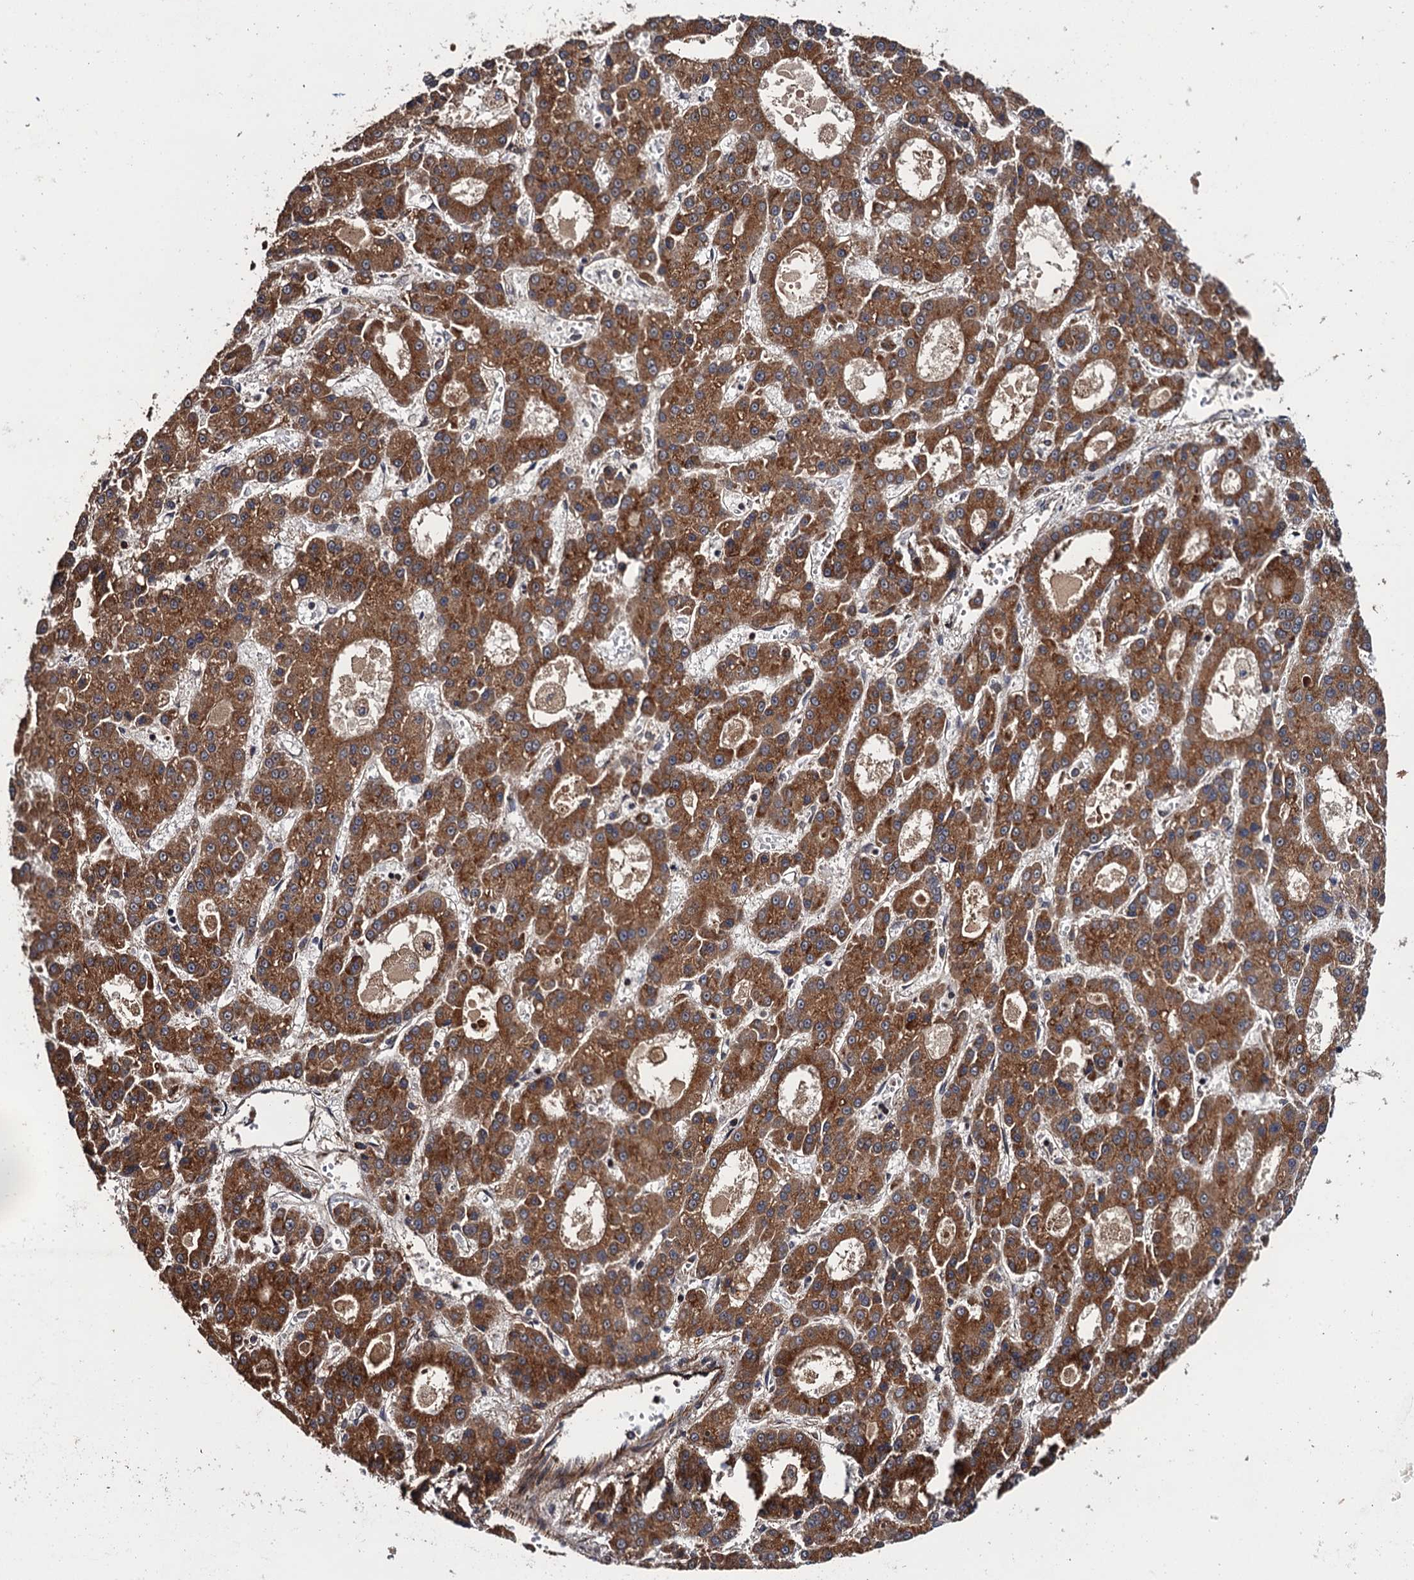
{"staining": {"intensity": "strong", "quantity": ">75%", "location": "cytoplasmic/membranous"}, "tissue": "liver cancer", "cell_type": "Tumor cells", "image_type": "cancer", "snomed": [{"axis": "morphology", "description": "Carcinoma, Hepatocellular, NOS"}, {"axis": "topography", "description": "Liver"}], "caption": "DAB (3,3'-diaminobenzidine) immunohistochemical staining of liver cancer demonstrates strong cytoplasmic/membranous protein expression in approximately >75% of tumor cells.", "gene": "FSIP1", "patient": {"sex": "male", "age": 70}}